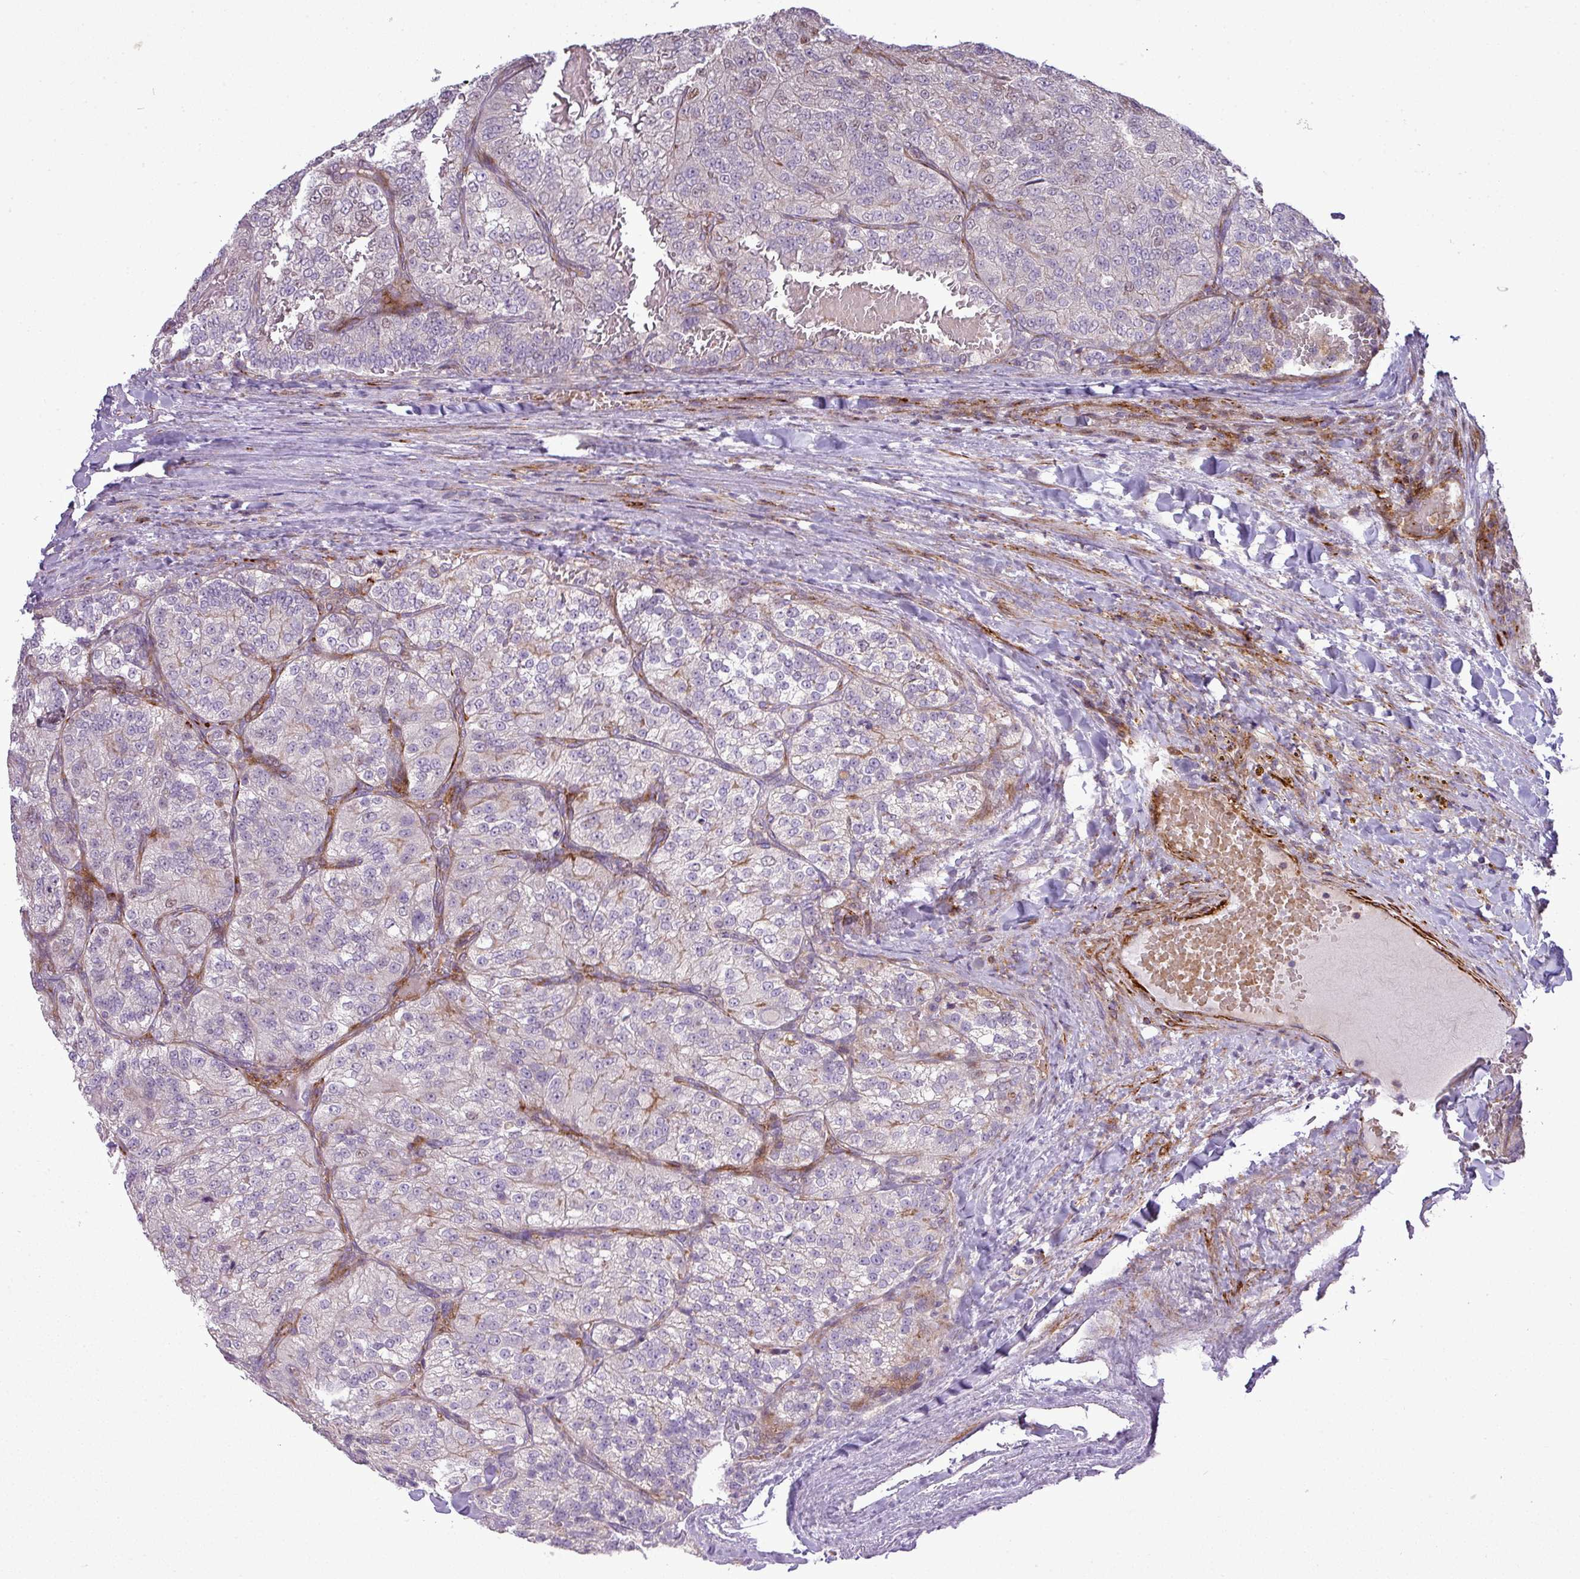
{"staining": {"intensity": "negative", "quantity": "none", "location": "none"}, "tissue": "renal cancer", "cell_type": "Tumor cells", "image_type": "cancer", "snomed": [{"axis": "morphology", "description": "Adenocarcinoma, NOS"}, {"axis": "topography", "description": "Kidney"}], "caption": "DAB immunohistochemical staining of renal cancer (adenocarcinoma) reveals no significant positivity in tumor cells.", "gene": "TPRA1", "patient": {"sex": "female", "age": 63}}